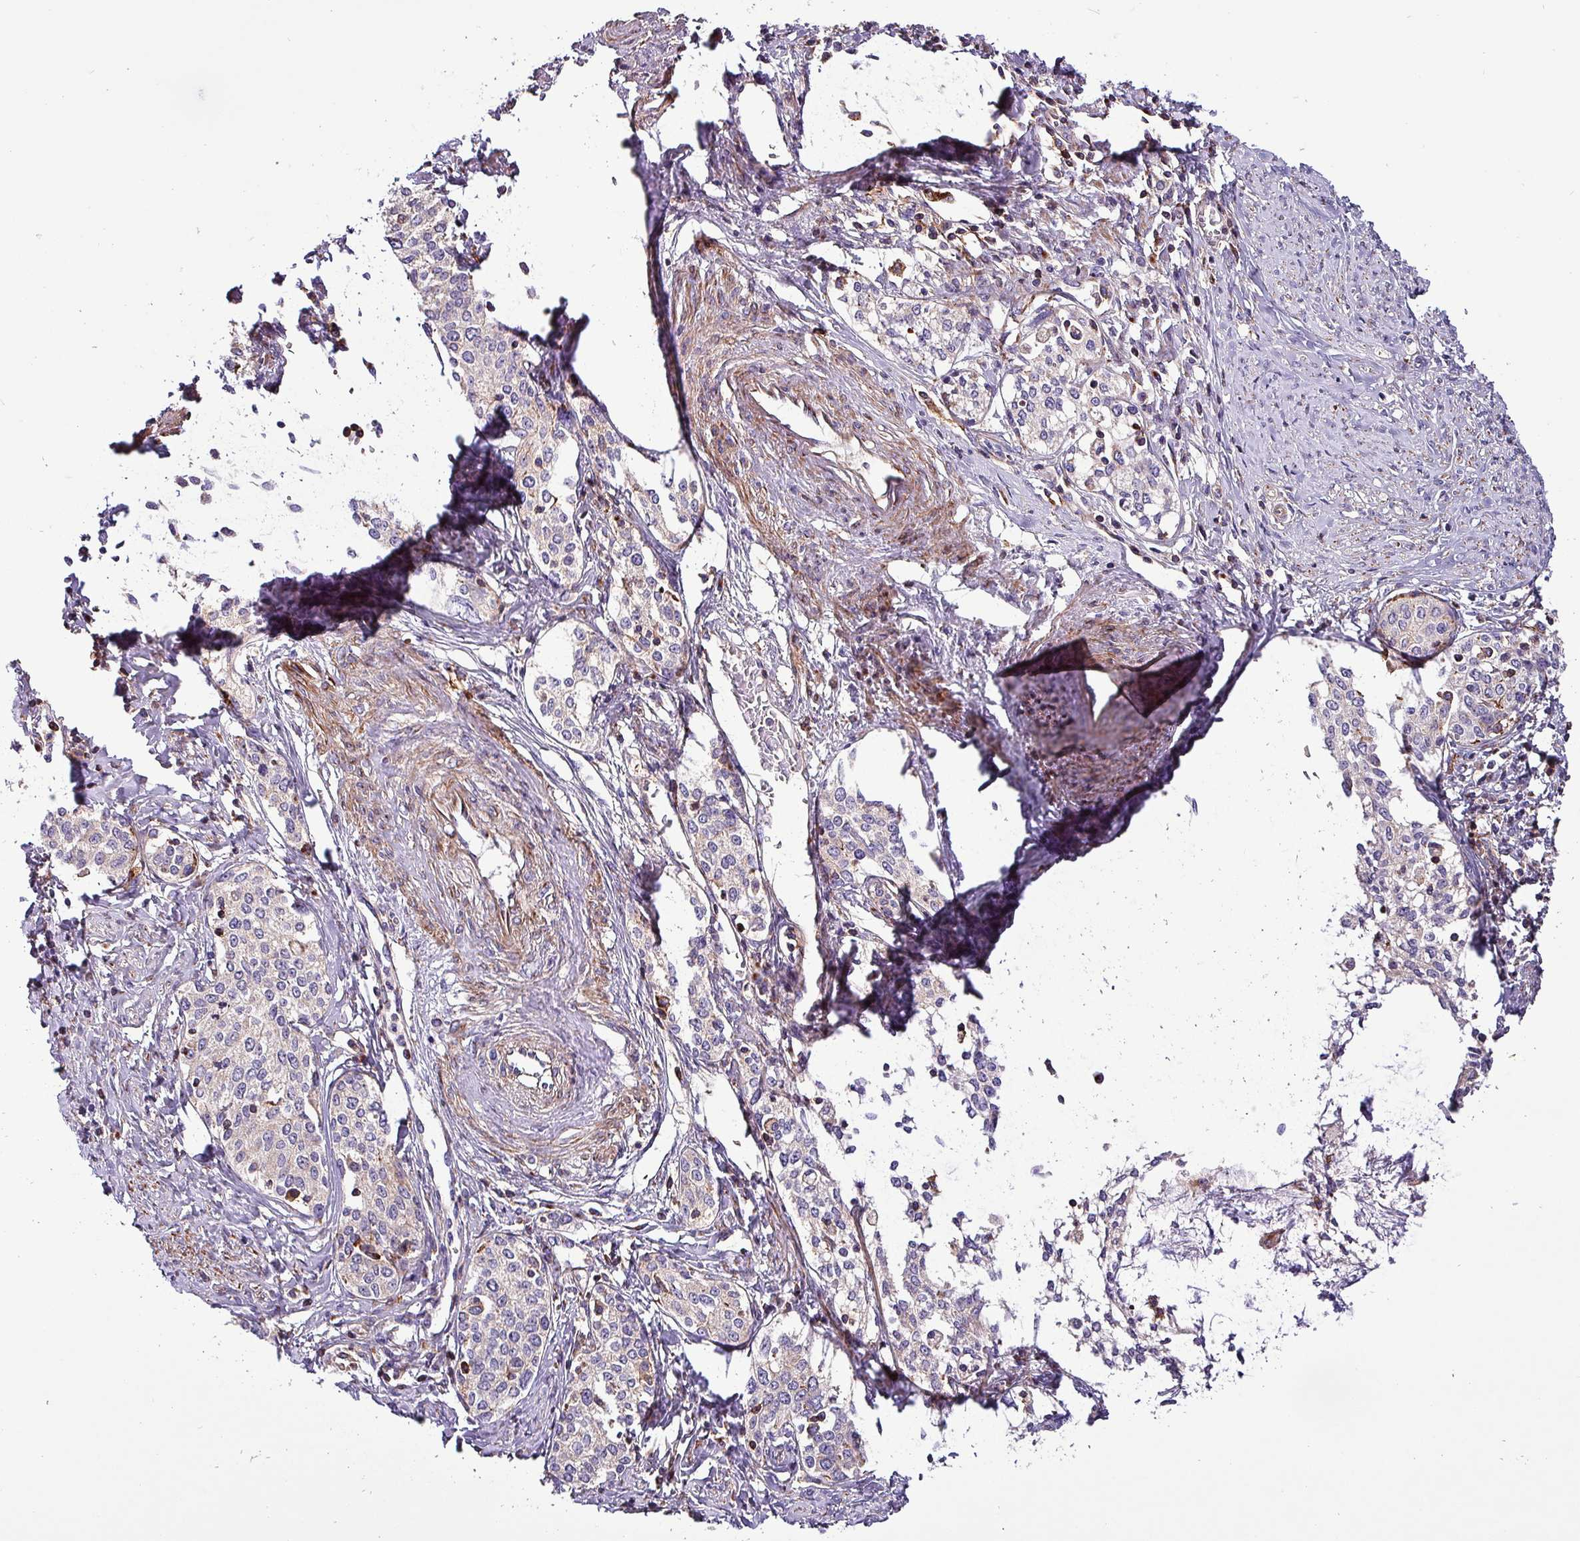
{"staining": {"intensity": "negative", "quantity": "none", "location": "none"}, "tissue": "cervical cancer", "cell_type": "Tumor cells", "image_type": "cancer", "snomed": [{"axis": "morphology", "description": "Squamous cell carcinoma, NOS"}, {"axis": "morphology", "description": "Adenocarcinoma, NOS"}, {"axis": "topography", "description": "Cervix"}], "caption": "Human adenocarcinoma (cervical) stained for a protein using immunohistochemistry displays no positivity in tumor cells.", "gene": "VAMP4", "patient": {"sex": "female", "age": 52}}